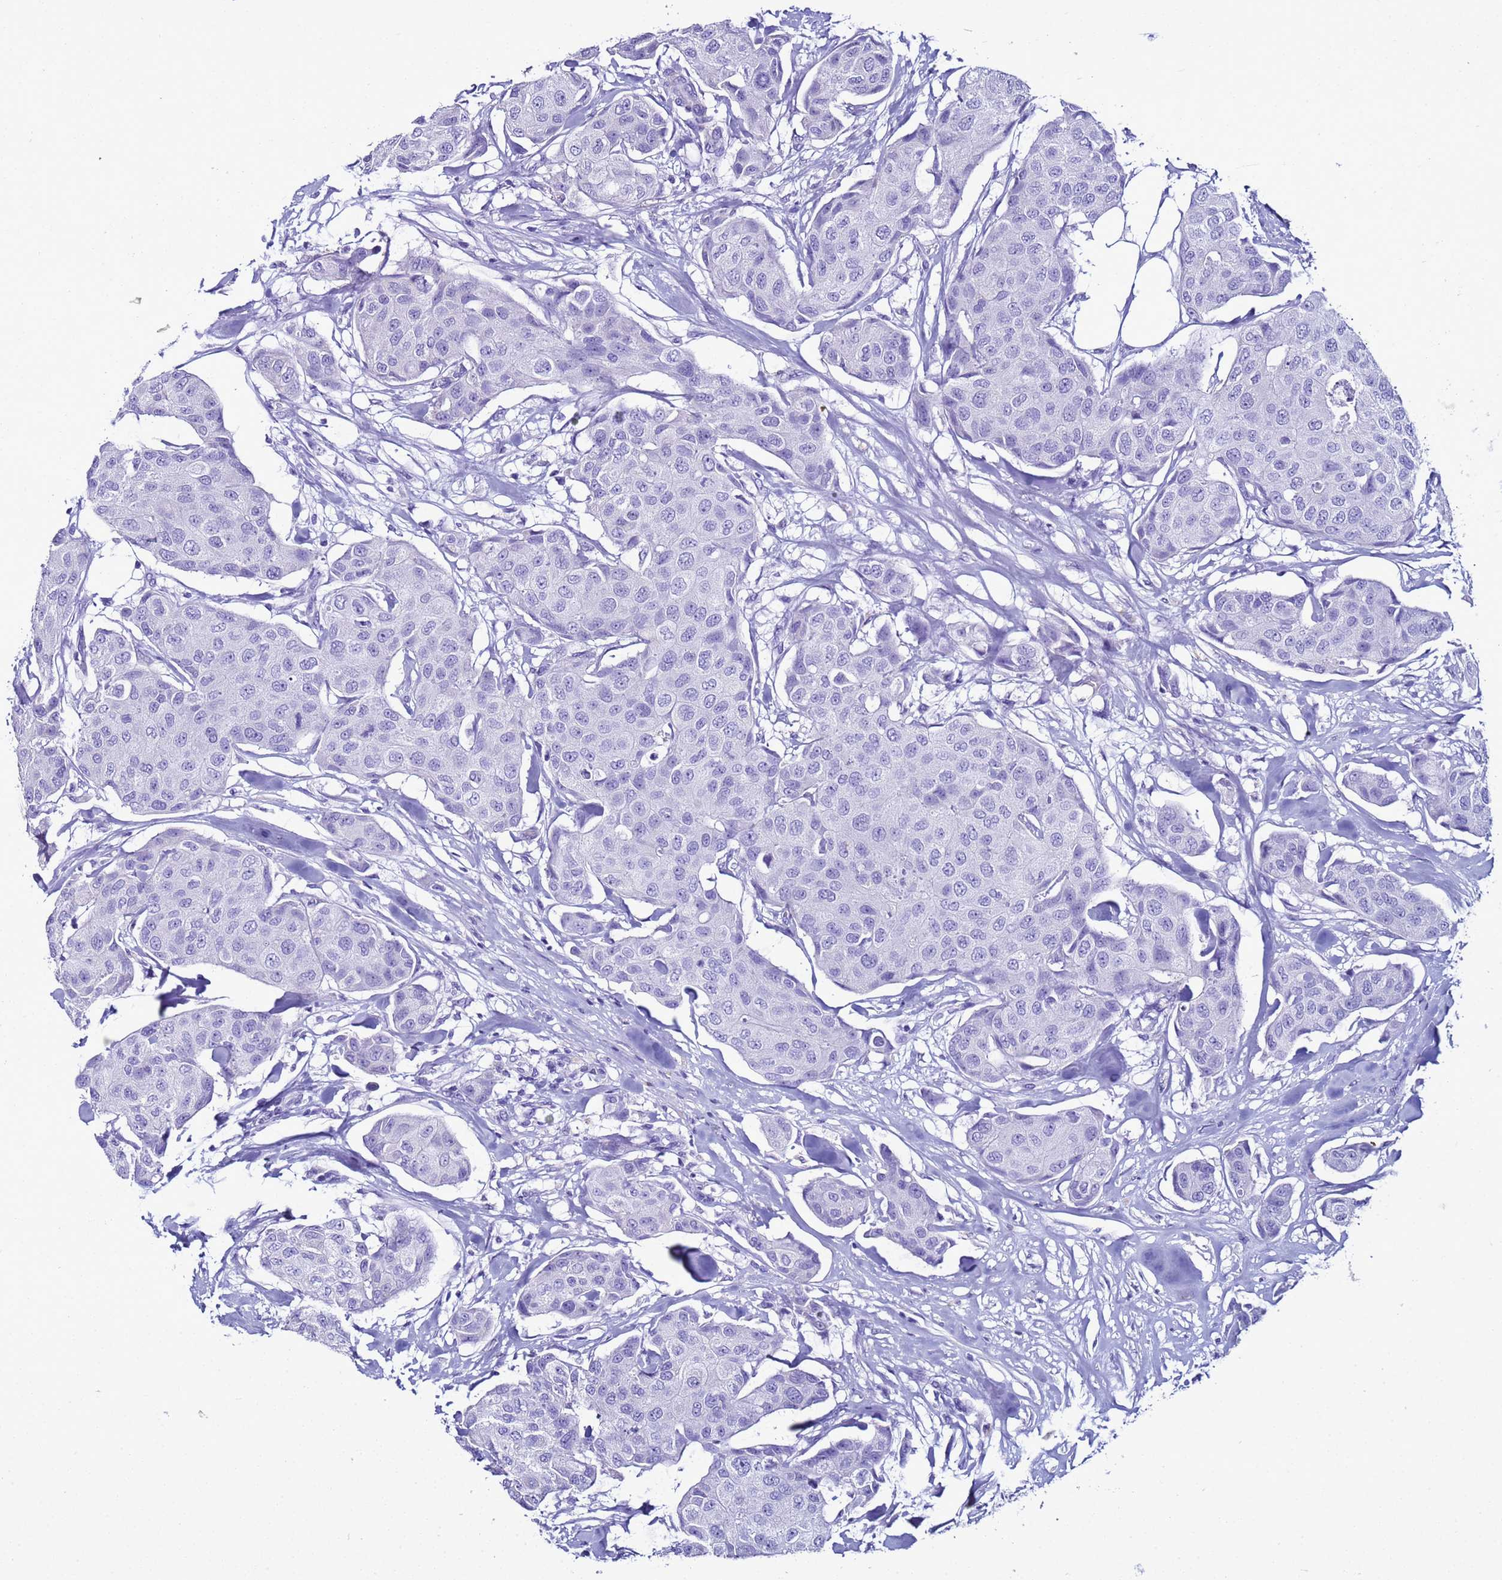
{"staining": {"intensity": "negative", "quantity": "none", "location": "none"}, "tissue": "breast cancer", "cell_type": "Tumor cells", "image_type": "cancer", "snomed": [{"axis": "morphology", "description": "Duct carcinoma"}, {"axis": "topography", "description": "Breast"}, {"axis": "topography", "description": "Lymph node"}], "caption": "A histopathology image of breast infiltrating ductal carcinoma stained for a protein reveals no brown staining in tumor cells.", "gene": "LCMT1", "patient": {"sex": "female", "age": 80}}